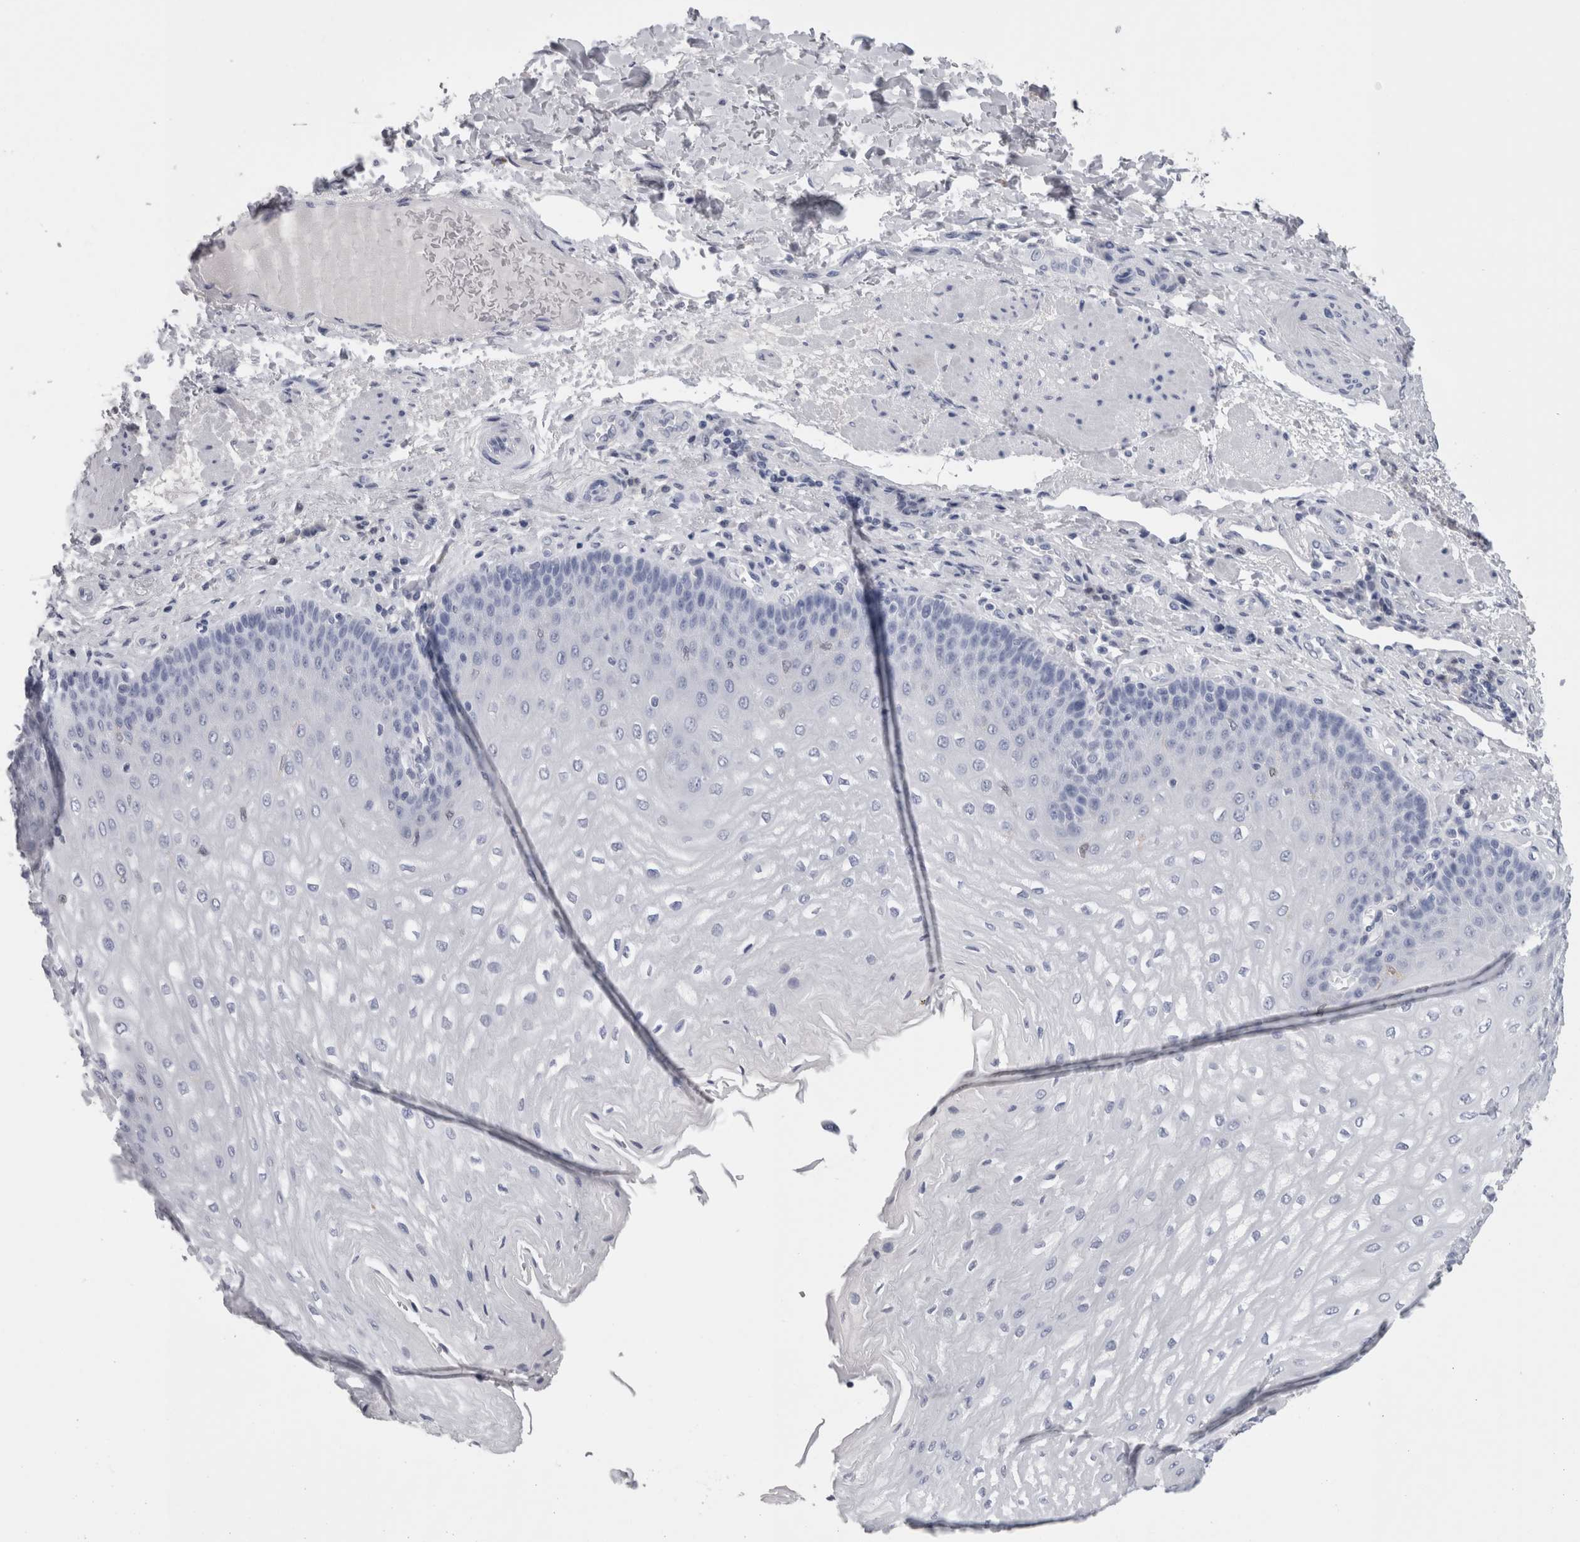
{"staining": {"intensity": "negative", "quantity": "none", "location": "none"}, "tissue": "esophagus", "cell_type": "Squamous epithelial cells", "image_type": "normal", "snomed": [{"axis": "morphology", "description": "Normal tissue, NOS"}, {"axis": "topography", "description": "Esophagus"}], "caption": "Immunohistochemistry (IHC) of unremarkable human esophagus reveals no positivity in squamous epithelial cells. Nuclei are stained in blue.", "gene": "CA8", "patient": {"sex": "male", "age": 54}}